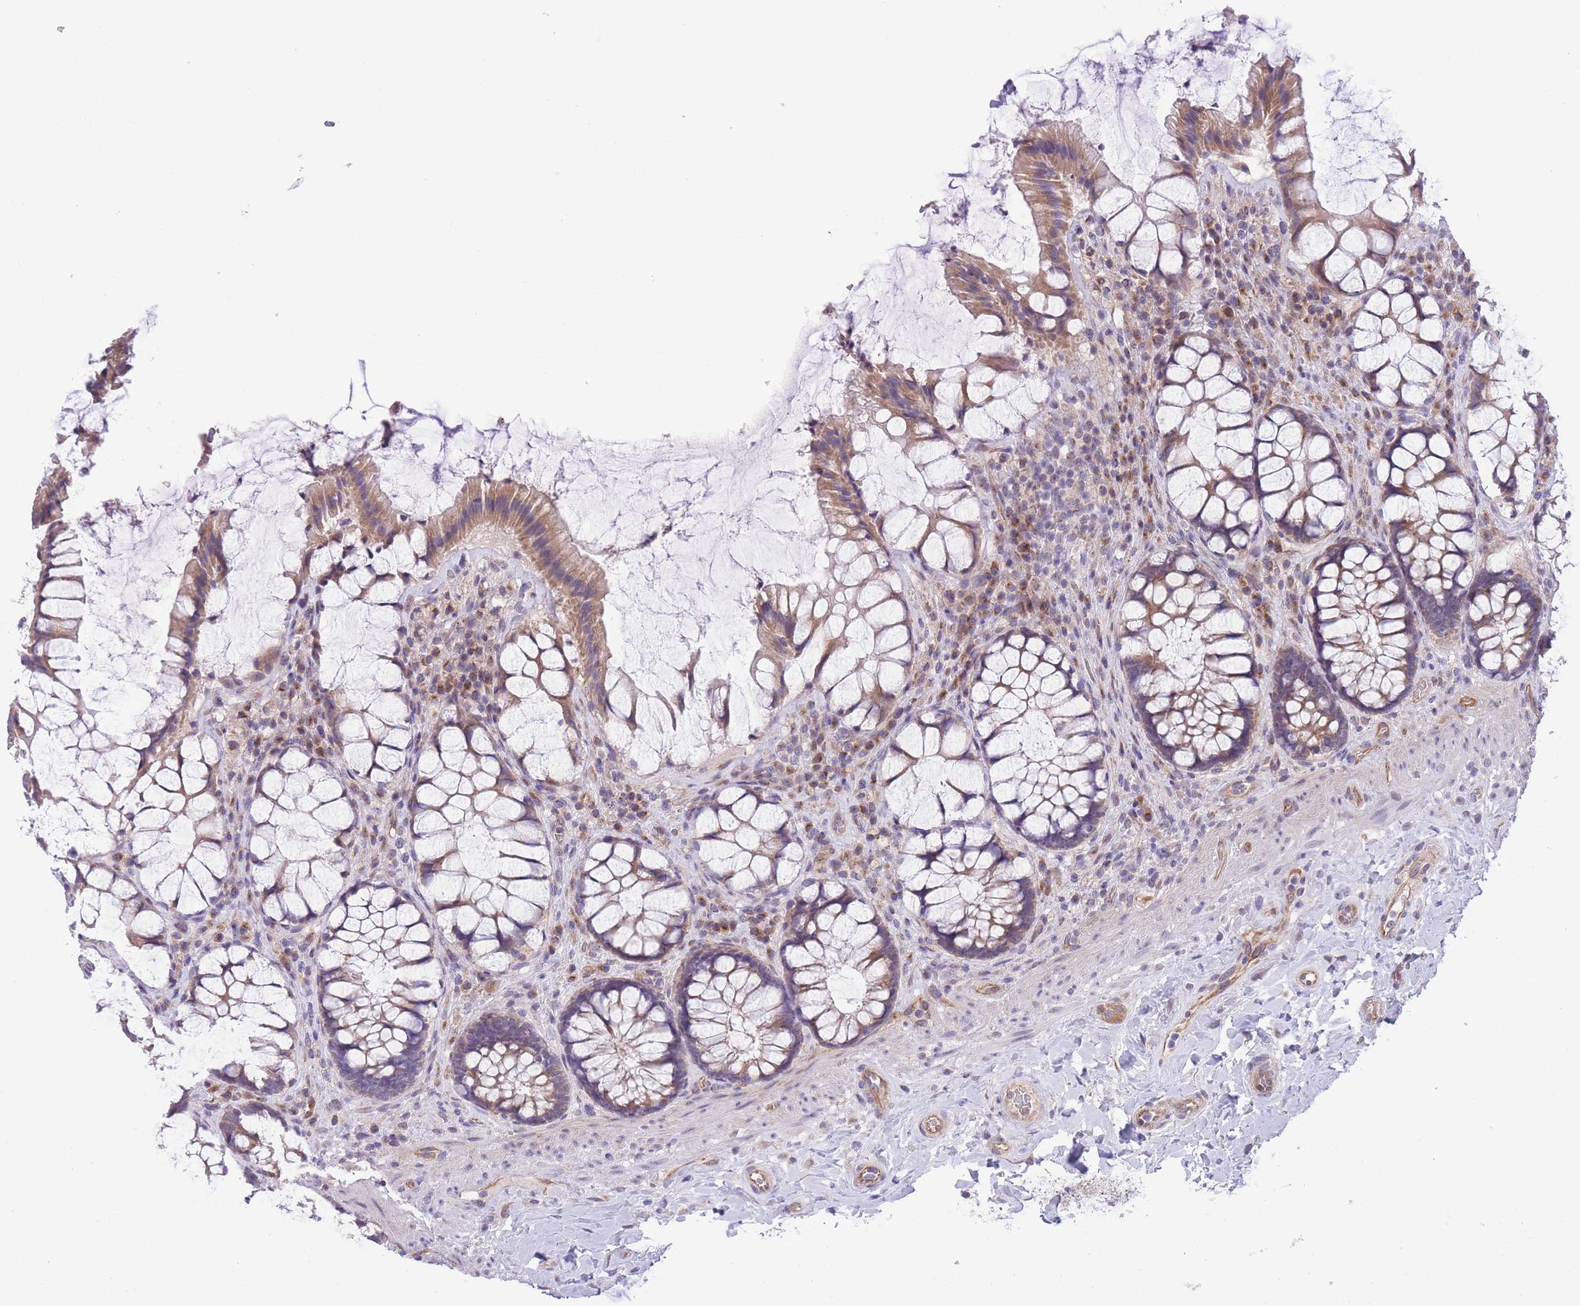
{"staining": {"intensity": "moderate", "quantity": "25%-75%", "location": "cytoplasmic/membranous"}, "tissue": "rectum", "cell_type": "Glandular cells", "image_type": "normal", "snomed": [{"axis": "morphology", "description": "Normal tissue, NOS"}, {"axis": "topography", "description": "Rectum"}], "caption": "Moderate cytoplasmic/membranous positivity for a protein is present in approximately 25%-75% of glandular cells of benign rectum using IHC.", "gene": "WWOX", "patient": {"sex": "female", "age": 58}}